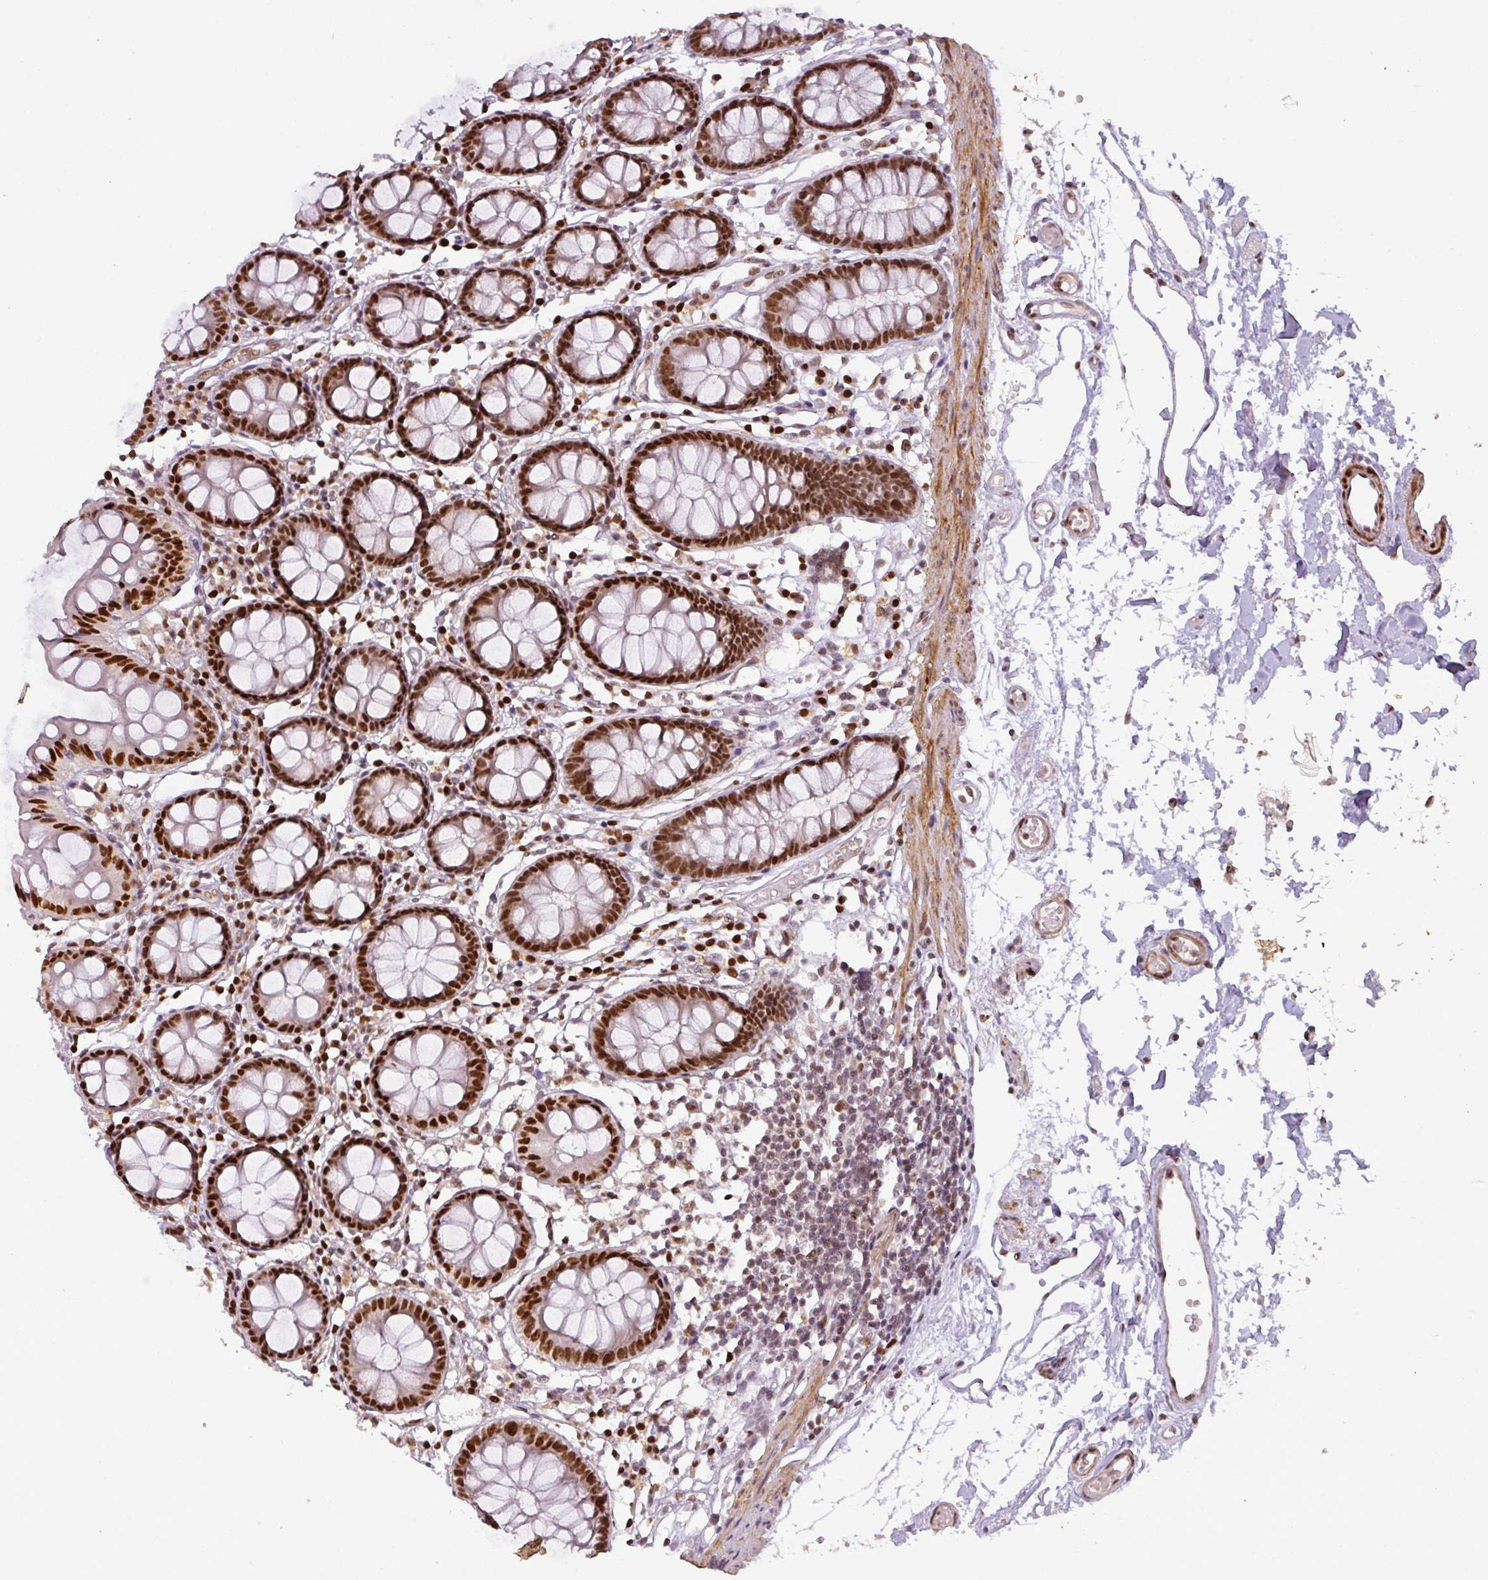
{"staining": {"intensity": "moderate", "quantity": ">75%", "location": "nuclear"}, "tissue": "colon", "cell_type": "Endothelial cells", "image_type": "normal", "snomed": [{"axis": "morphology", "description": "Normal tissue, NOS"}, {"axis": "topography", "description": "Colon"}], "caption": "Immunohistochemistry (IHC) (DAB) staining of benign colon shows moderate nuclear protein positivity in approximately >75% of endothelial cells.", "gene": "GPRIN2", "patient": {"sex": "female", "age": 84}}